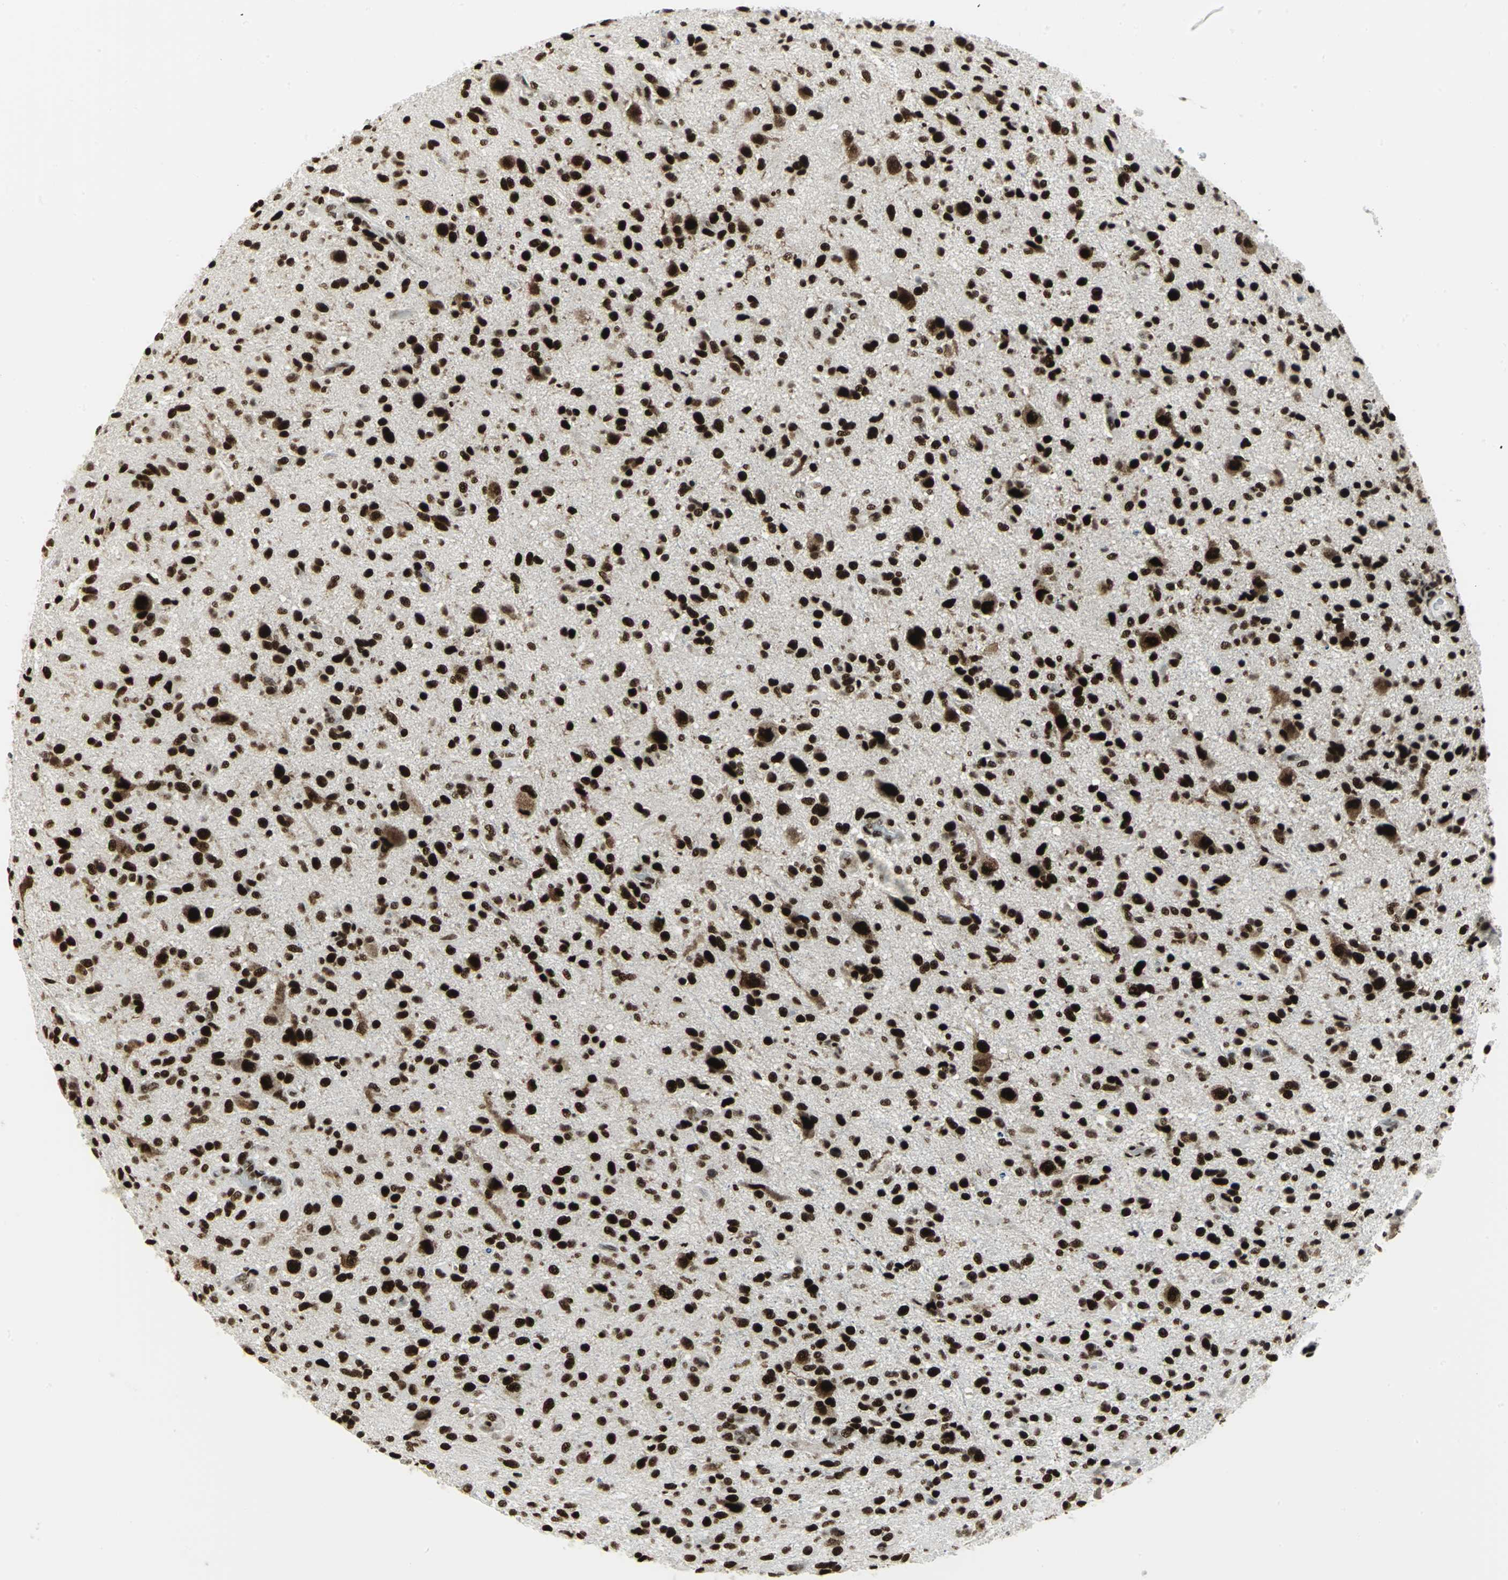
{"staining": {"intensity": "strong", "quantity": ">75%", "location": "nuclear"}, "tissue": "glioma", "cell_type": "Tumor cells", "image_type": "cancer", "snomed": [{"axis": "morphology", "description": "Glioma, malignant, High grade"}, {"axis": "topography", "description": "Brain"}], "caption": "Protein expression analysis of human malignant high-grade glioma reveals strong nuclear positivity in approximately >75% of tumor cells.", "gene": "SMARCA4", "patient": {"sex": "male", "age": 71}}